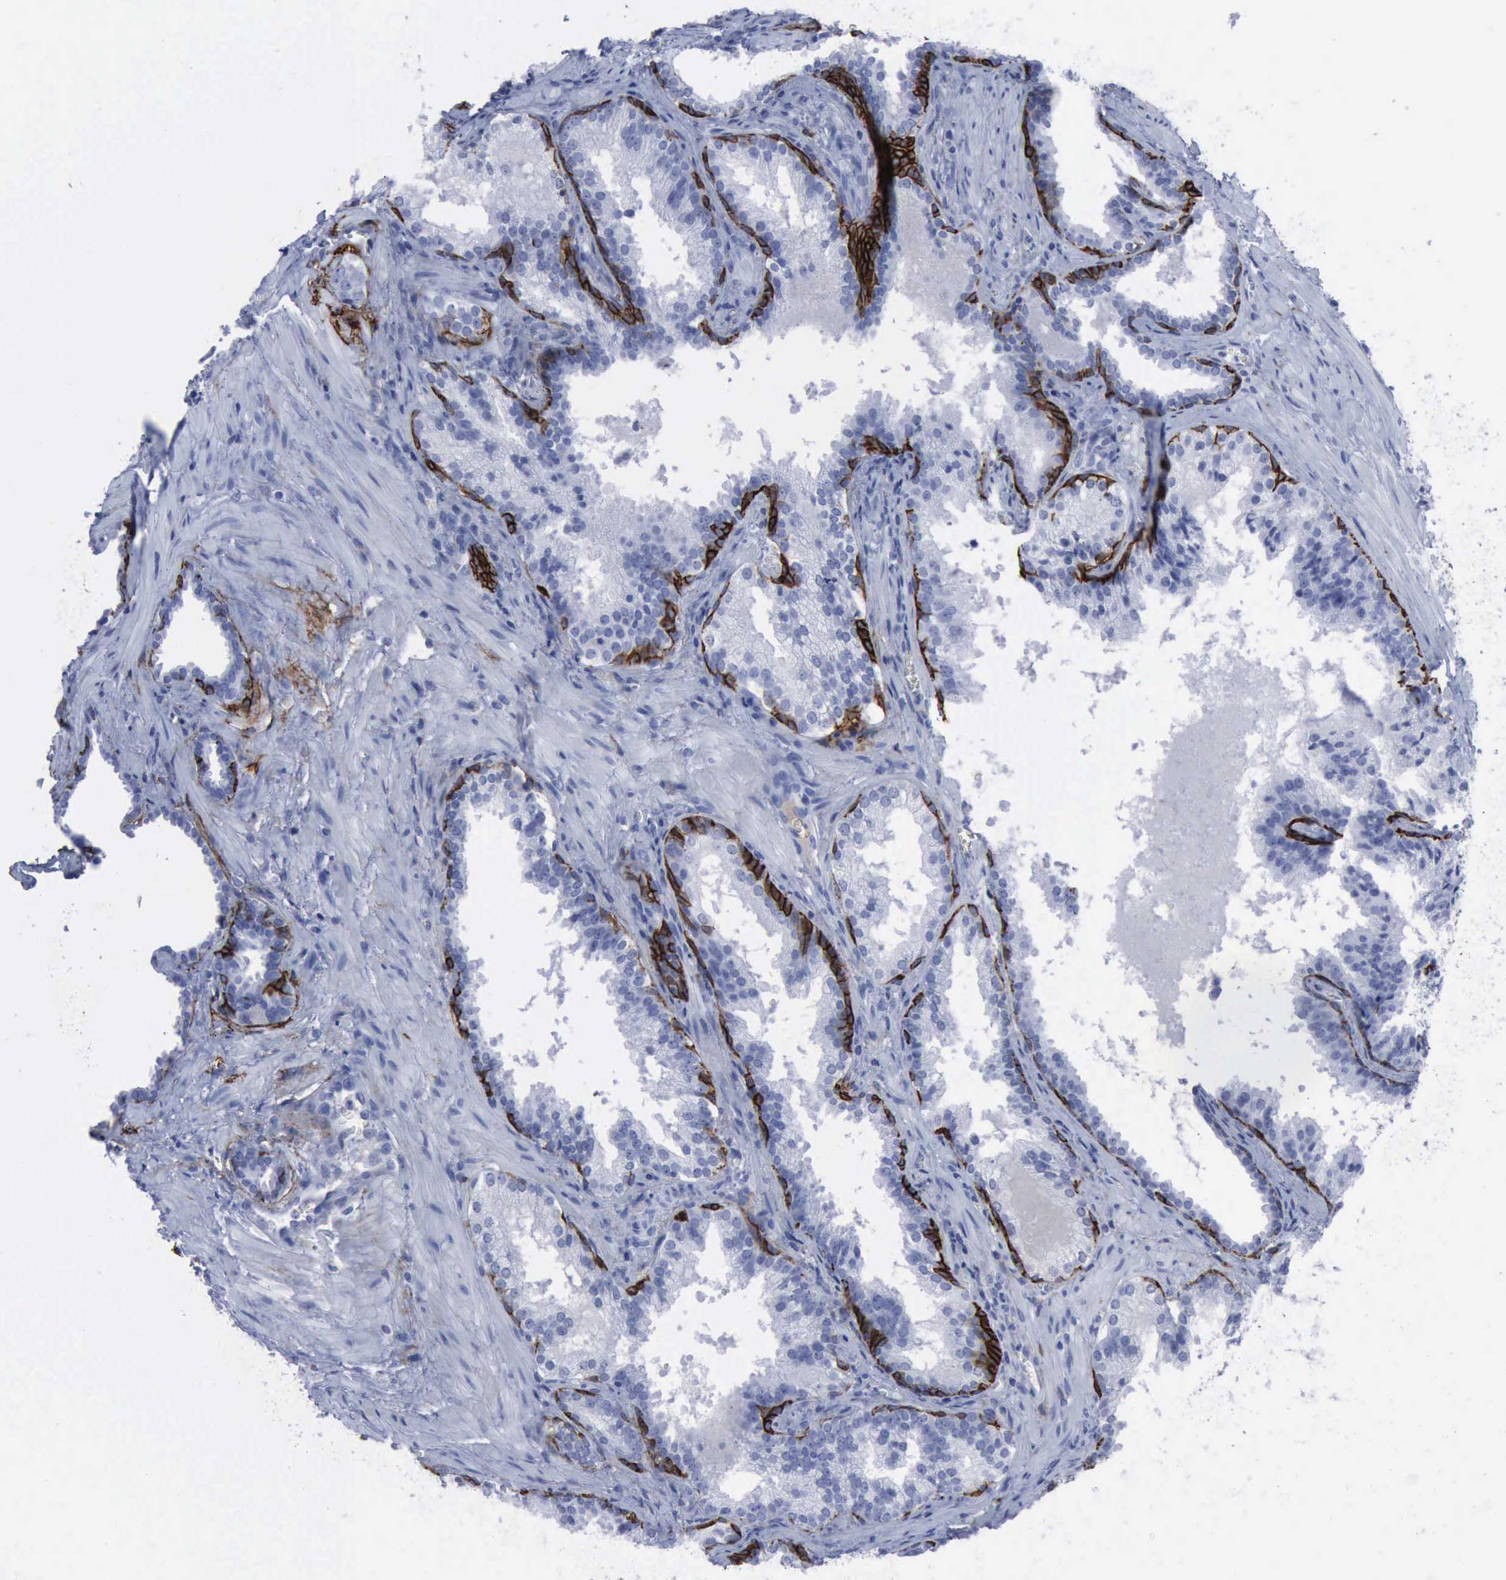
{"staining": {"intensity": "negative", "quantity": "none", "location": "none"}, "tissue": "prostate cancer", "cell_type": "Tumor cells", "image_type": "cancer", "snomed": [{"axis": "morphology", "description": "Adenocarcinoma, Medium grade"}, {"axis": "topography", "description": "Prostate"}], "caption": "Photomicrograph shows no protein staining in tumor cells of prostate adenocarcinoma (medium-grade) tissue.", "gene": "NGFR", "patient": {"sex": "male", "age": 64}}